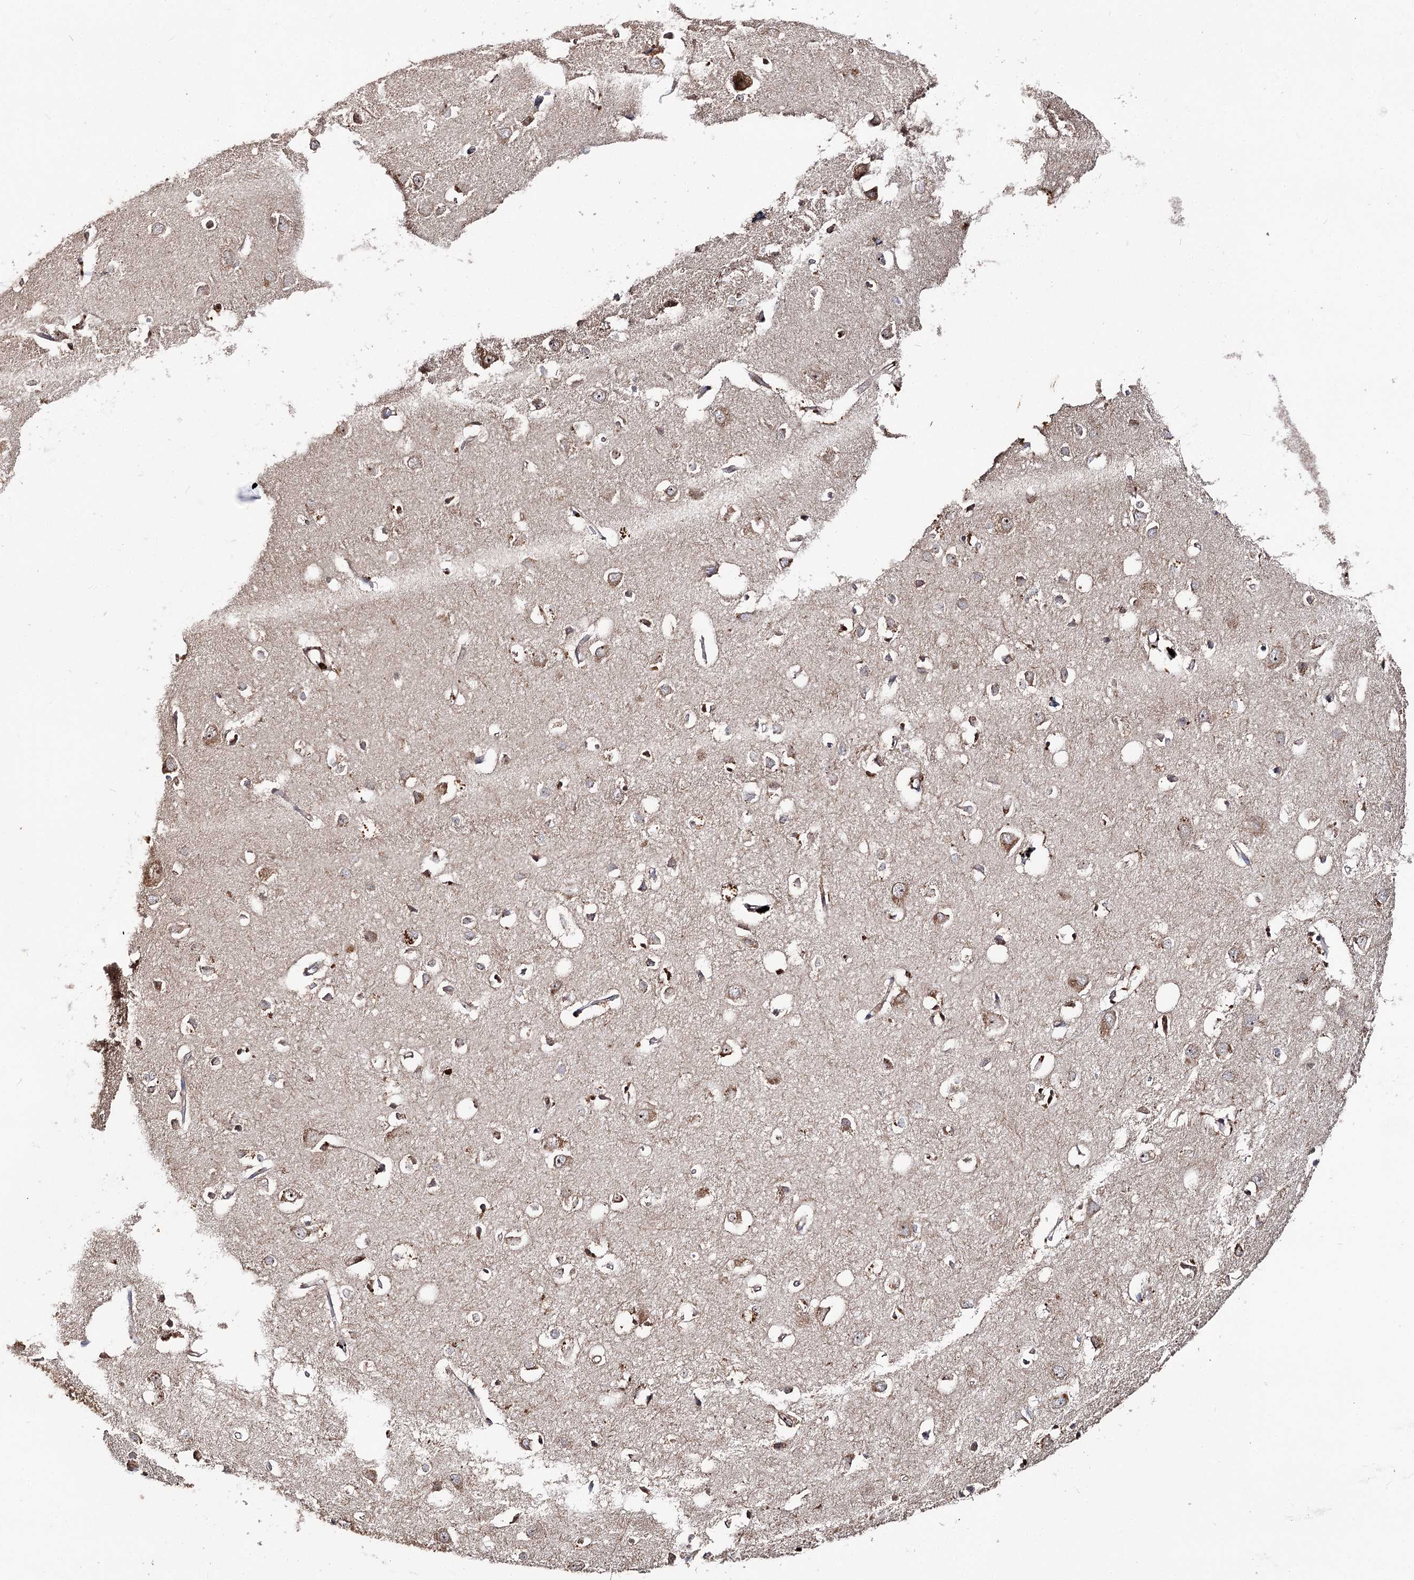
{"staining": {"intensity": "strong", "quantity": "25%-75%", "location": "cytoplasmic/membranous"}, "tissue": "cerebral cortex", "cell_type": "Endothelial cells", "image_type": "normal", "snomed": [{"axis": "morphology", "description": "Normal tissue, NOS"}, {"axis": "topography", "description": "Cerebral cortex"}], "caption": "A histopathology image showing strong cytoplasmic/membranous positivity in approximately 25%-75% of endothelial cells in normal cerebral cortex, as visualized by brown immunohistochemical staining.", "gene": "FAM53B", "patient": {"sex": "female", "age": 64}}